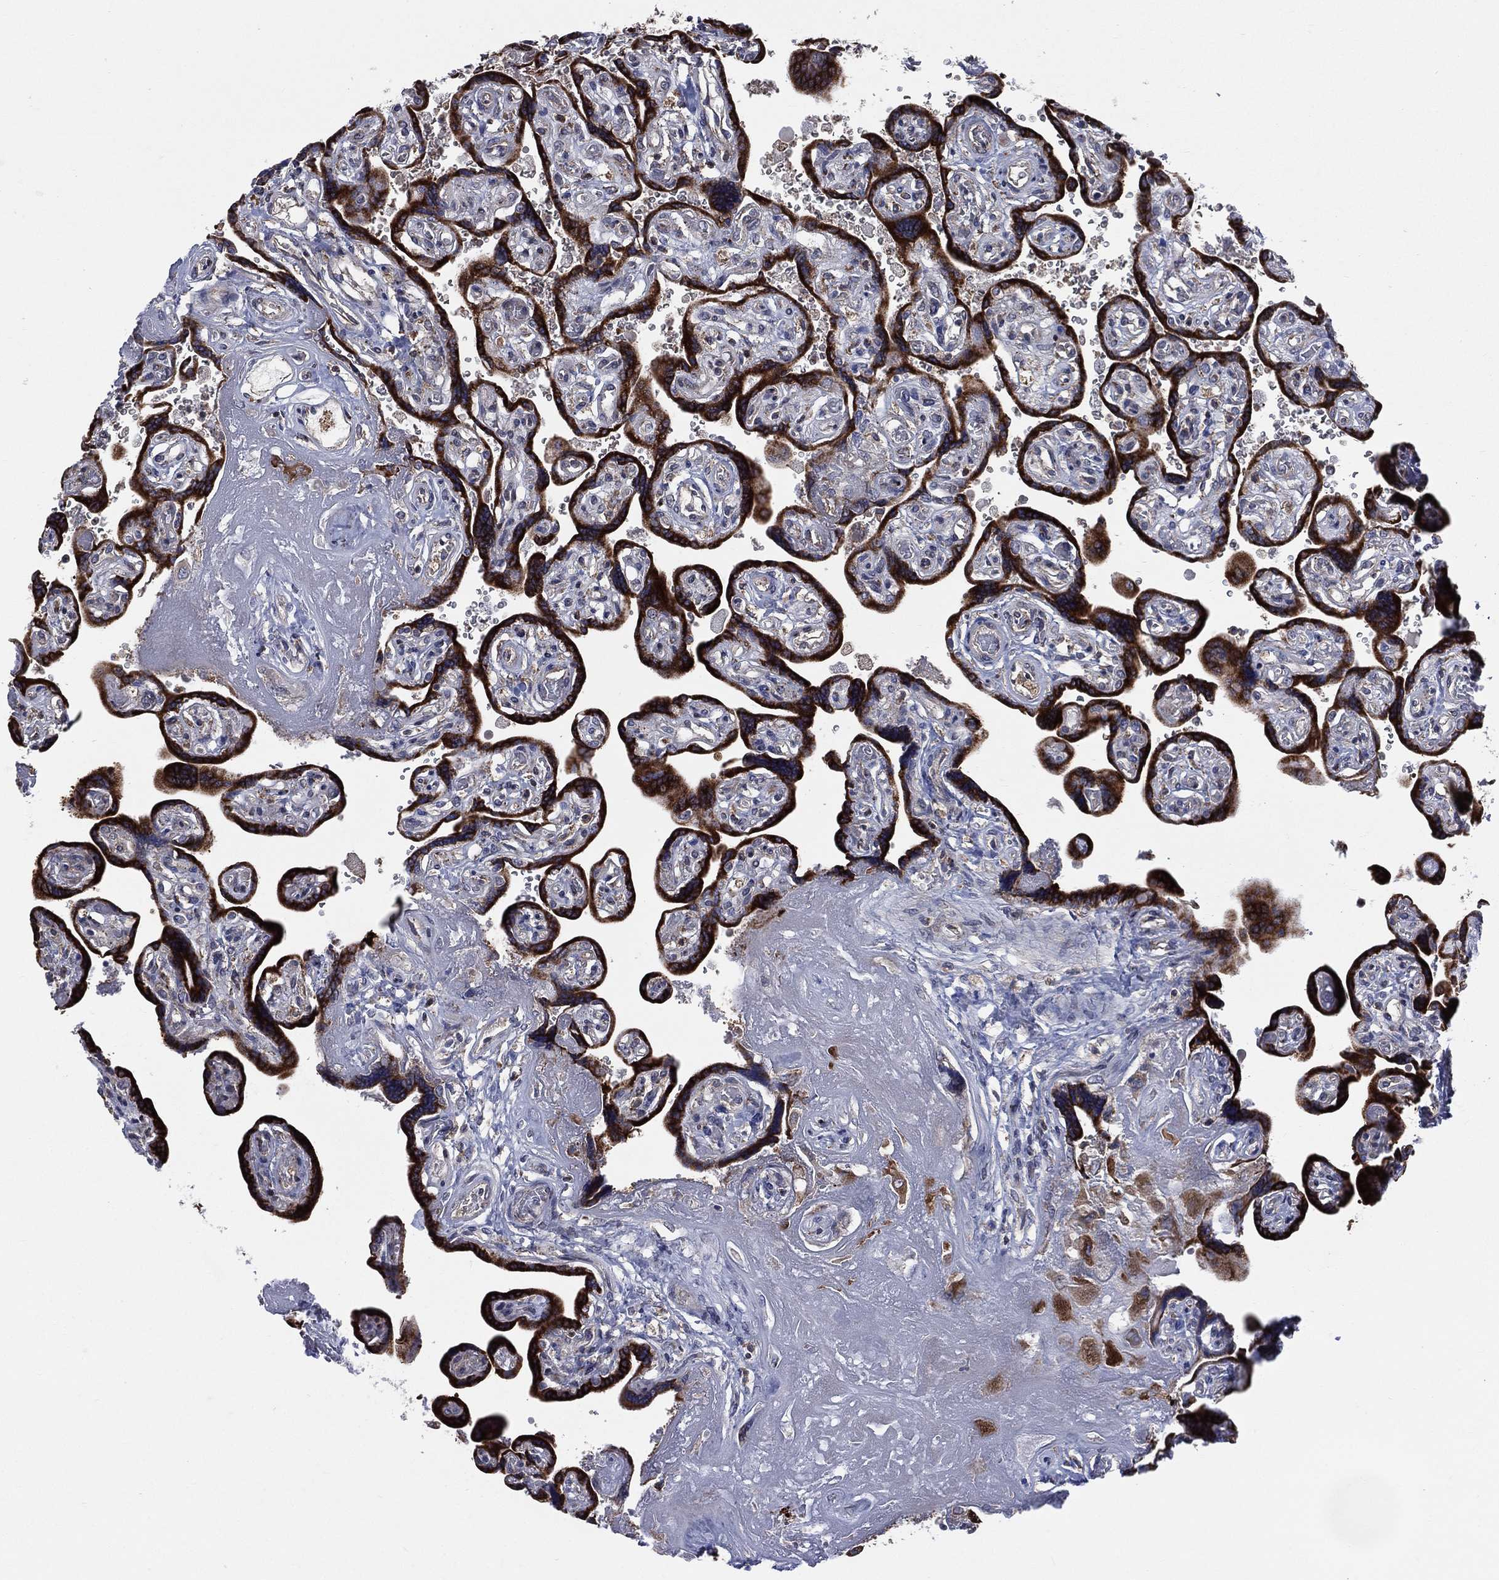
{"staining": {"intensity": "moderate", "quantity": ">75%", "location": "cytoplasmic/membranous"}, "tissue": "placenta", "cell_type": "Decidual cells", "image_type": "normal", "snomed": [{"axis": "morphology", "description": "Normal tissue, NOS"}, {"axis": "topography", "description": "Placenta"}], "caption": "Immunohistochemical staining of unremarkable human placenta exhibits moderate cytoplasmic/membranous protein staining in approximately >75% of decidual cells. The protein is shown in brown color, while the nuclei are stained blue.", "gene": "CCDC159", "patient": {"sex": "female", "age": 32}}